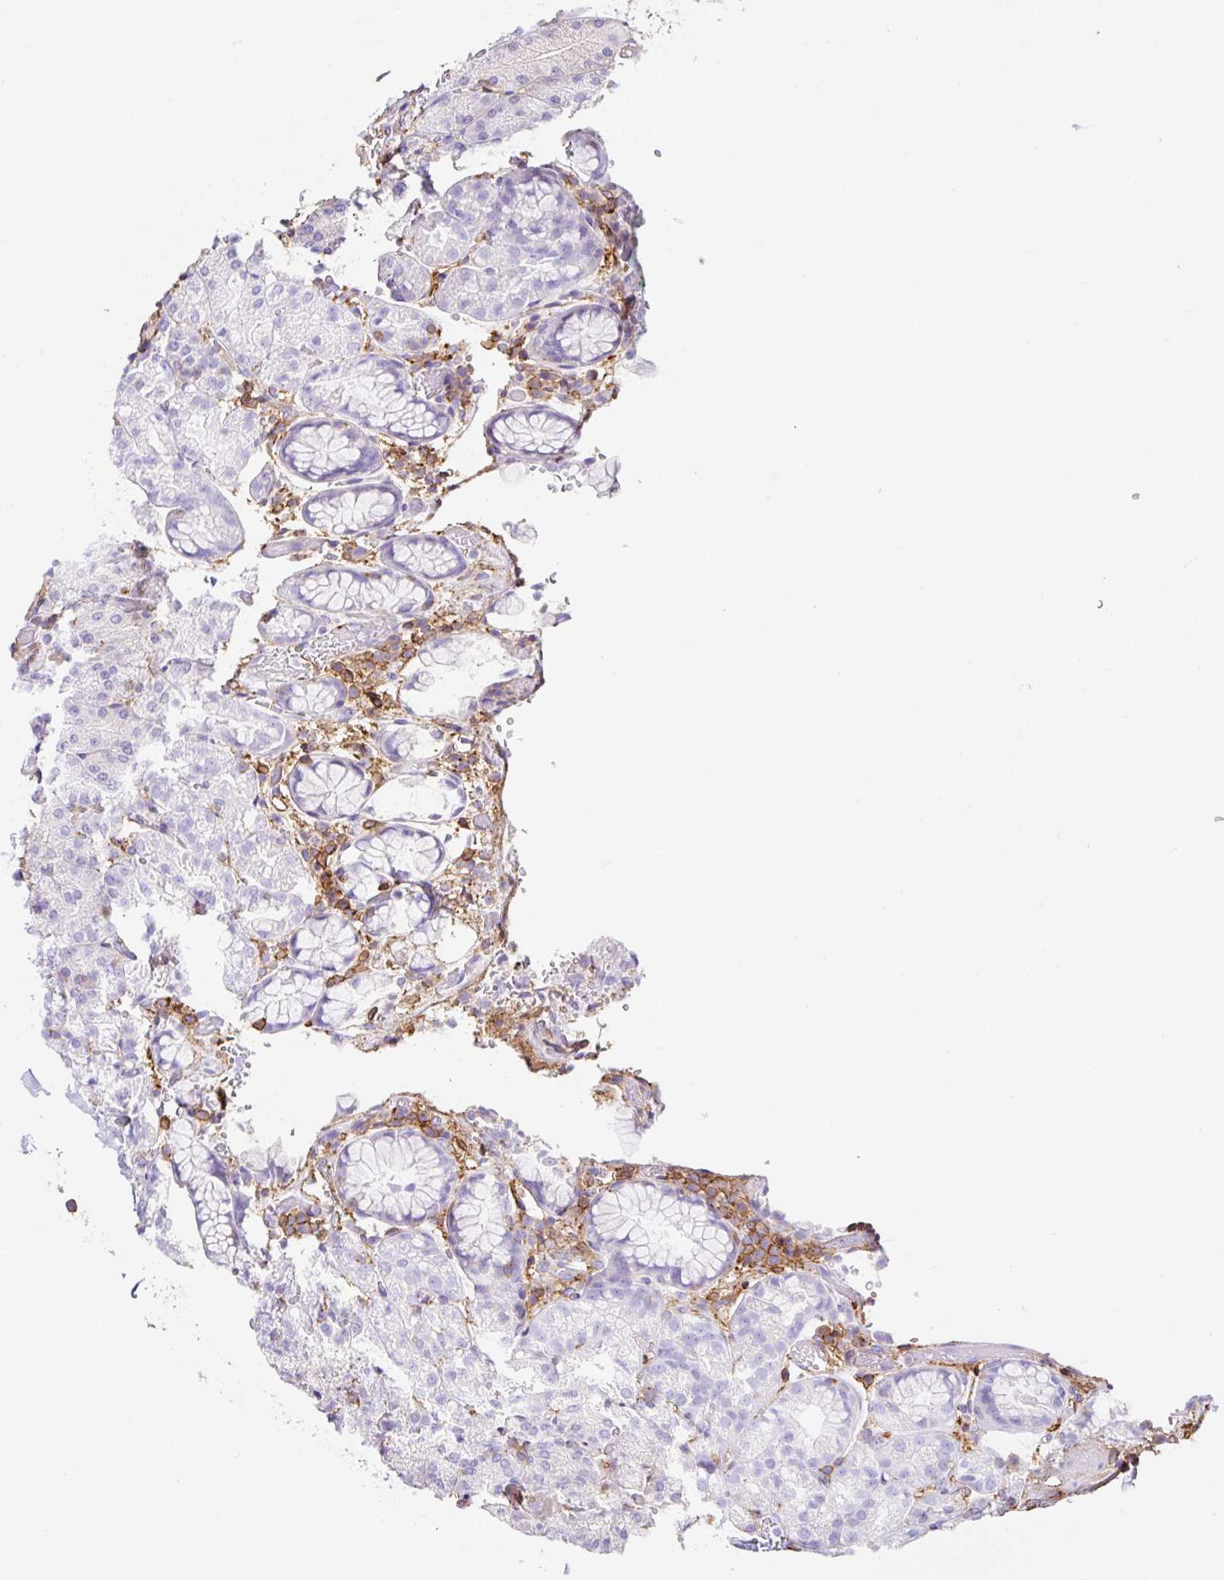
{"staining": {"intensity": "negative", "quantity": "none", "location": "none"}, "tissue": "stomach", "cell_type": "Glandular cells", "image_type": "normal", "snomed": [{"axis": "morphology", "description": "Normal tissue, NOS"}, {"axis": "topography", "description": "Stomach, upper"}], "caption": "IHC of unremarkable human stomach reveals no staining in glandular cells.", "gene": "MTTP", "patient": {"sex": "female", "age": 81}}